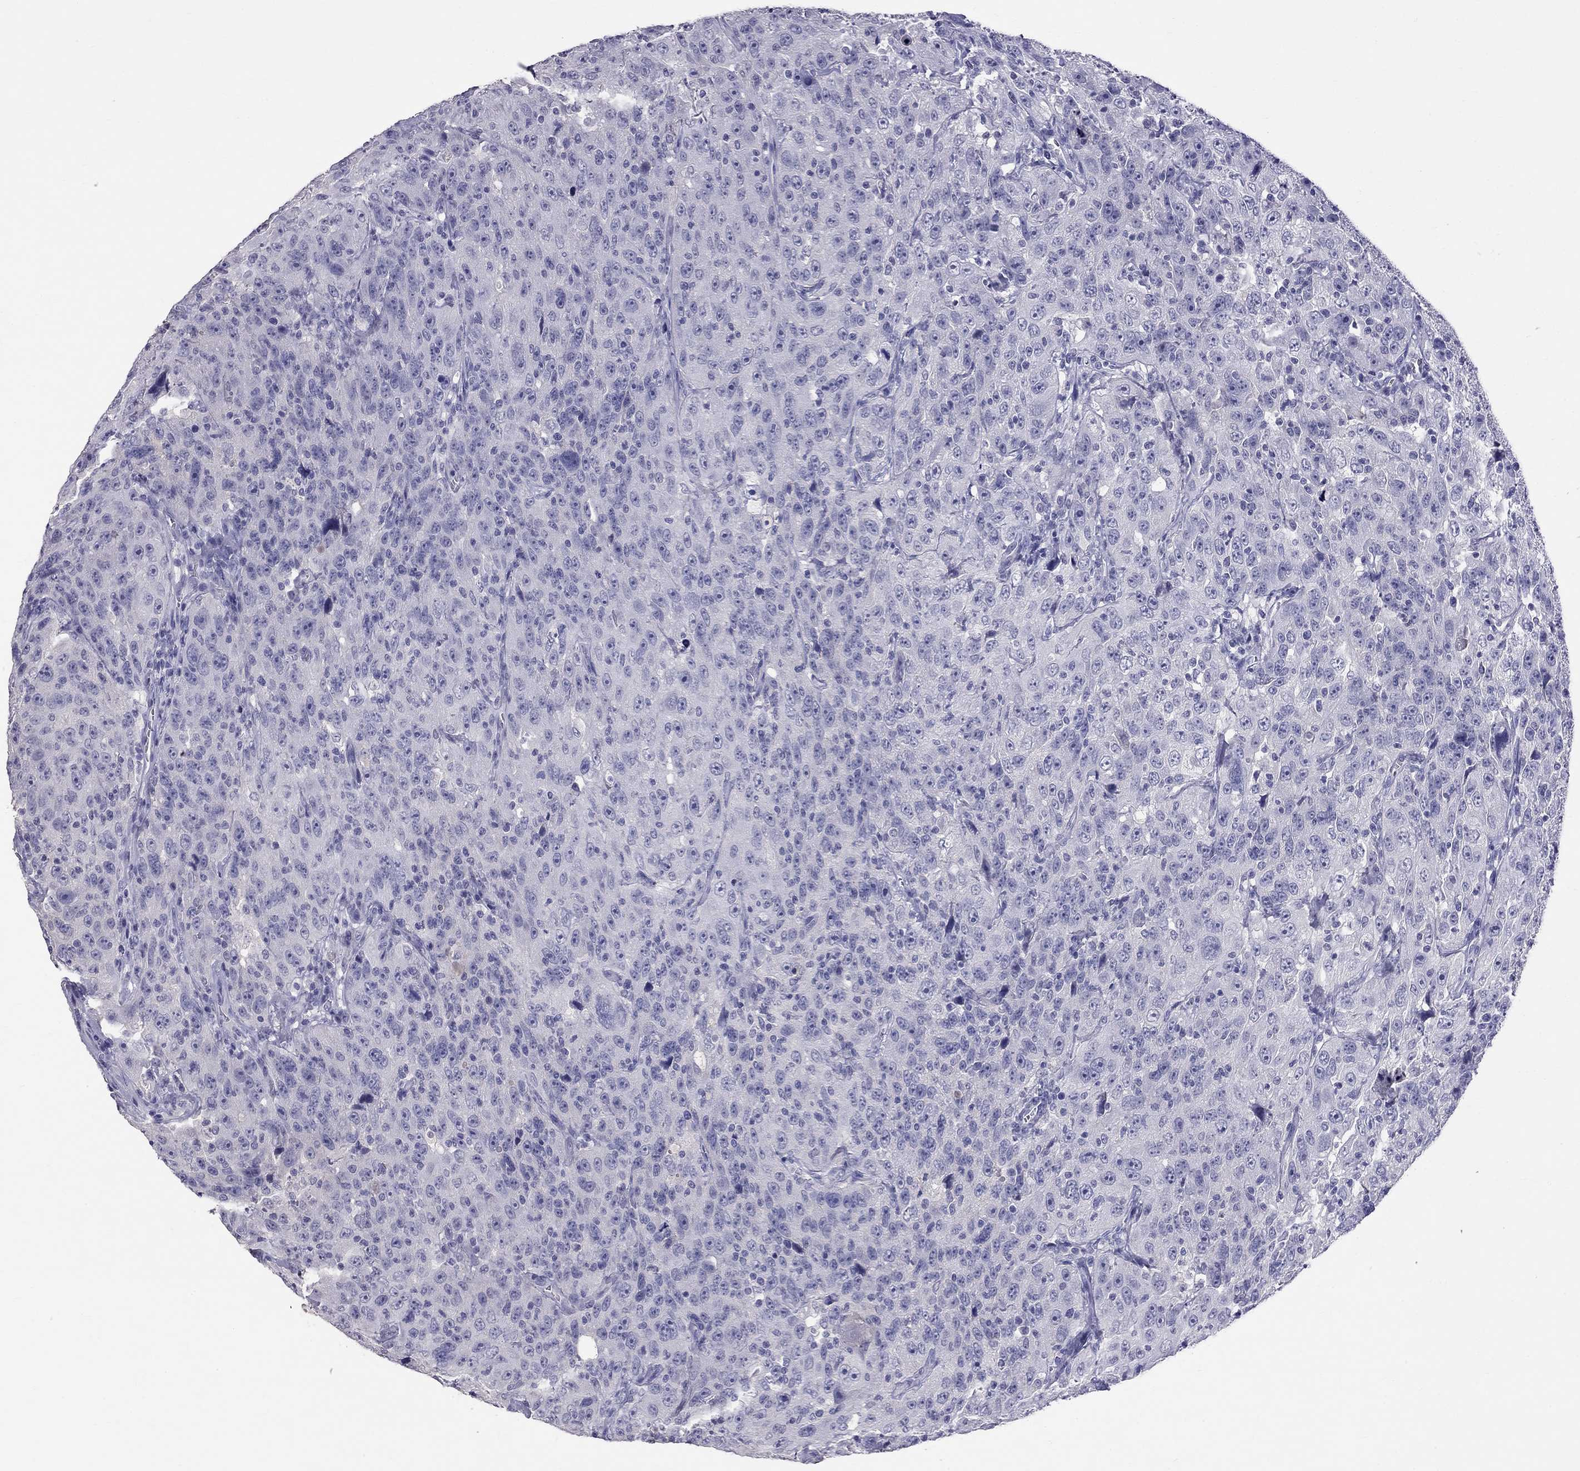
{"staining": {"intensity": "negative", "quantity": "none", "location": "none"}, "tissue": "urothelial cancer", "cell_type": "Tumor cells", "image_type": "cancer", "snomed": [{"axis": "morphology", "description": "Urothelial carcinoma, NOS"}, {"axis": "morphology", "description": "Urothelial carcinoma, High grade"}, {"axis": "topography", "description": "Urinary bladder"}], "caption": "IHC histopathology image of human urothelial cancer stained for a protein (brown), which demonstrates no positivity in tumor cells.", "gene": "CFAP91", "patient": {"sex": "female", "age": 73}}